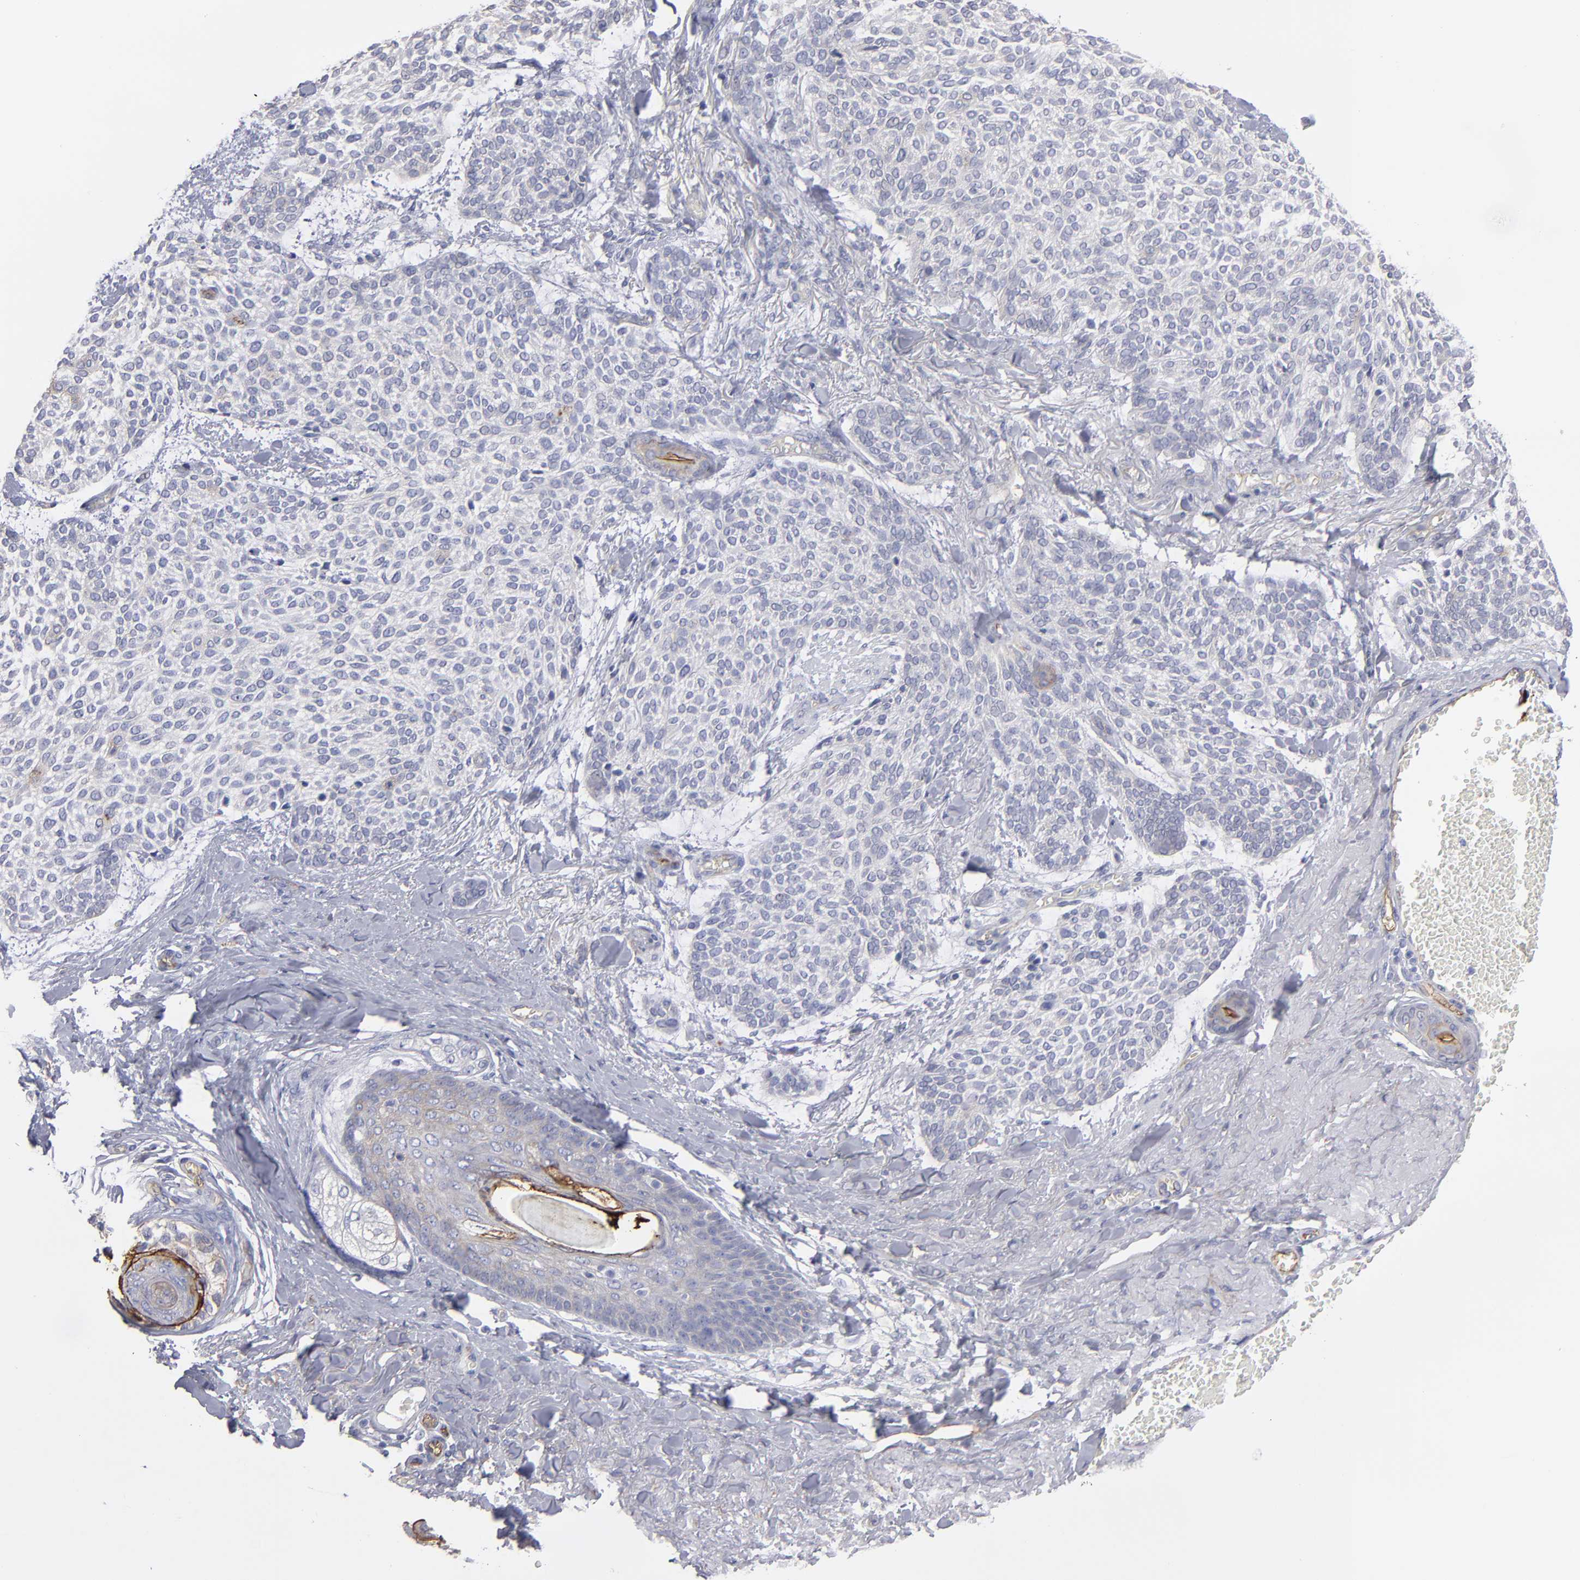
{"staining": {"intensity": "negative", "quantity": "none", "location": "none"}, "tissue": "skin cancer", "cell_type": "Tumor cells", "image_type": "cancer", "snomed": [{"axis": "morphology", "description": "Normal tissue, NOS"}, {"axis": "morphology", "description": "Basal cell carcinoma"}, {"axis": "topography", "description": "Skin"}], "caption": "Basal cell carcinoma (skin) stained for a protein using IHC demonstrates no staining tumor cells.", "gene": "TM4SF1", "patient": {"sex": "female", "age": 70}}